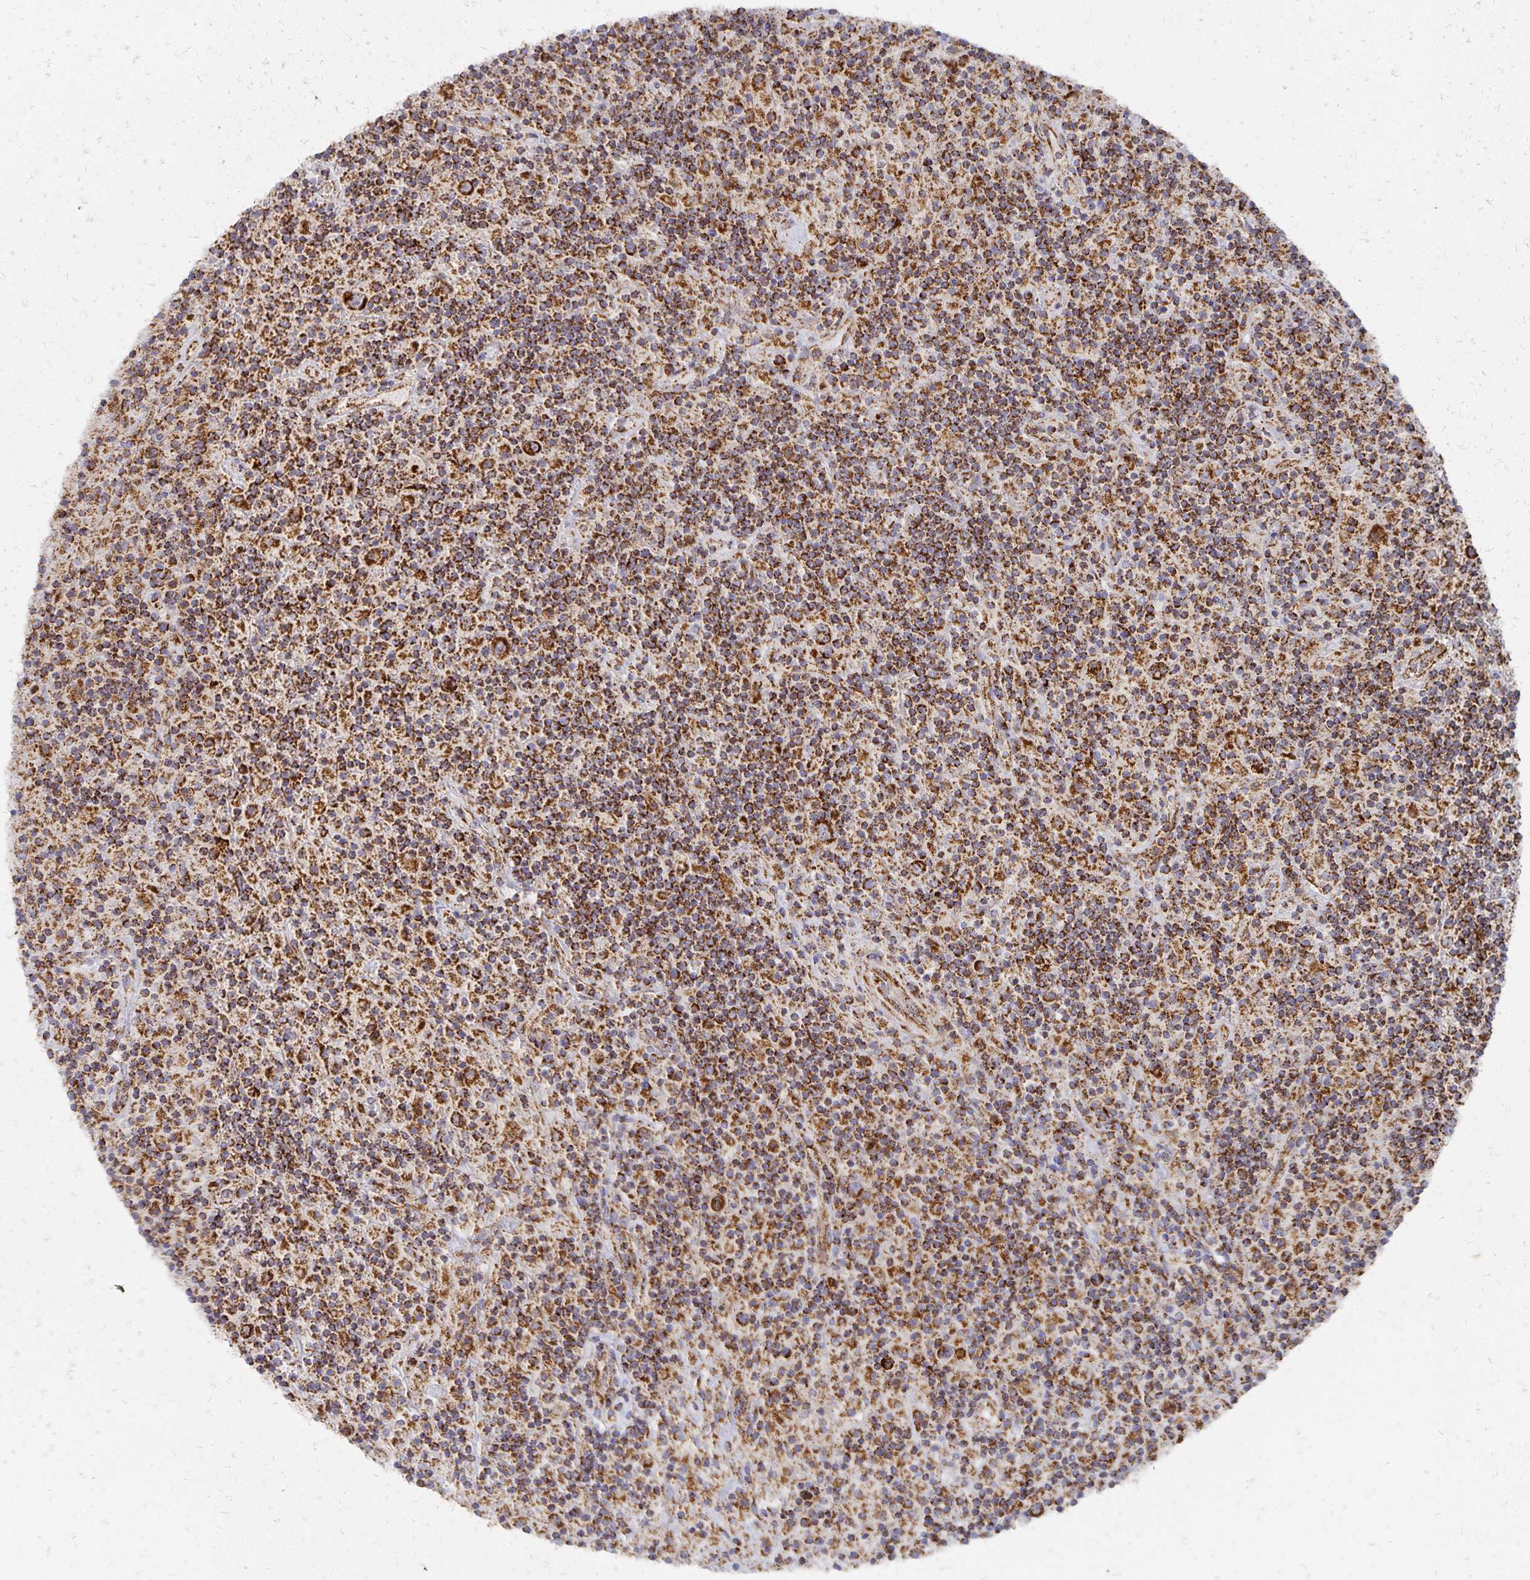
{"staining": {"intensity": "strong", "quantity": ">75%", "location": "cytoplasmic/membranous"}, "tissue": "lymphoma", "cell_type": "Tumor cells", "image_type": "cancer", "snomed": [{"axis": "morphology", "description": "Hodgkin's disease, NOS"}, {"axis": "topography", "description": "Lymph node"}], "caption": "Immunohistochemical staining of human Hodgkin's disease displays high levels of strong cytoplasmic/membranous protein expression in approximately >75% of tumor cells.", "gene": "STOML2", "patient": {"sex": "male", "age": 70}}